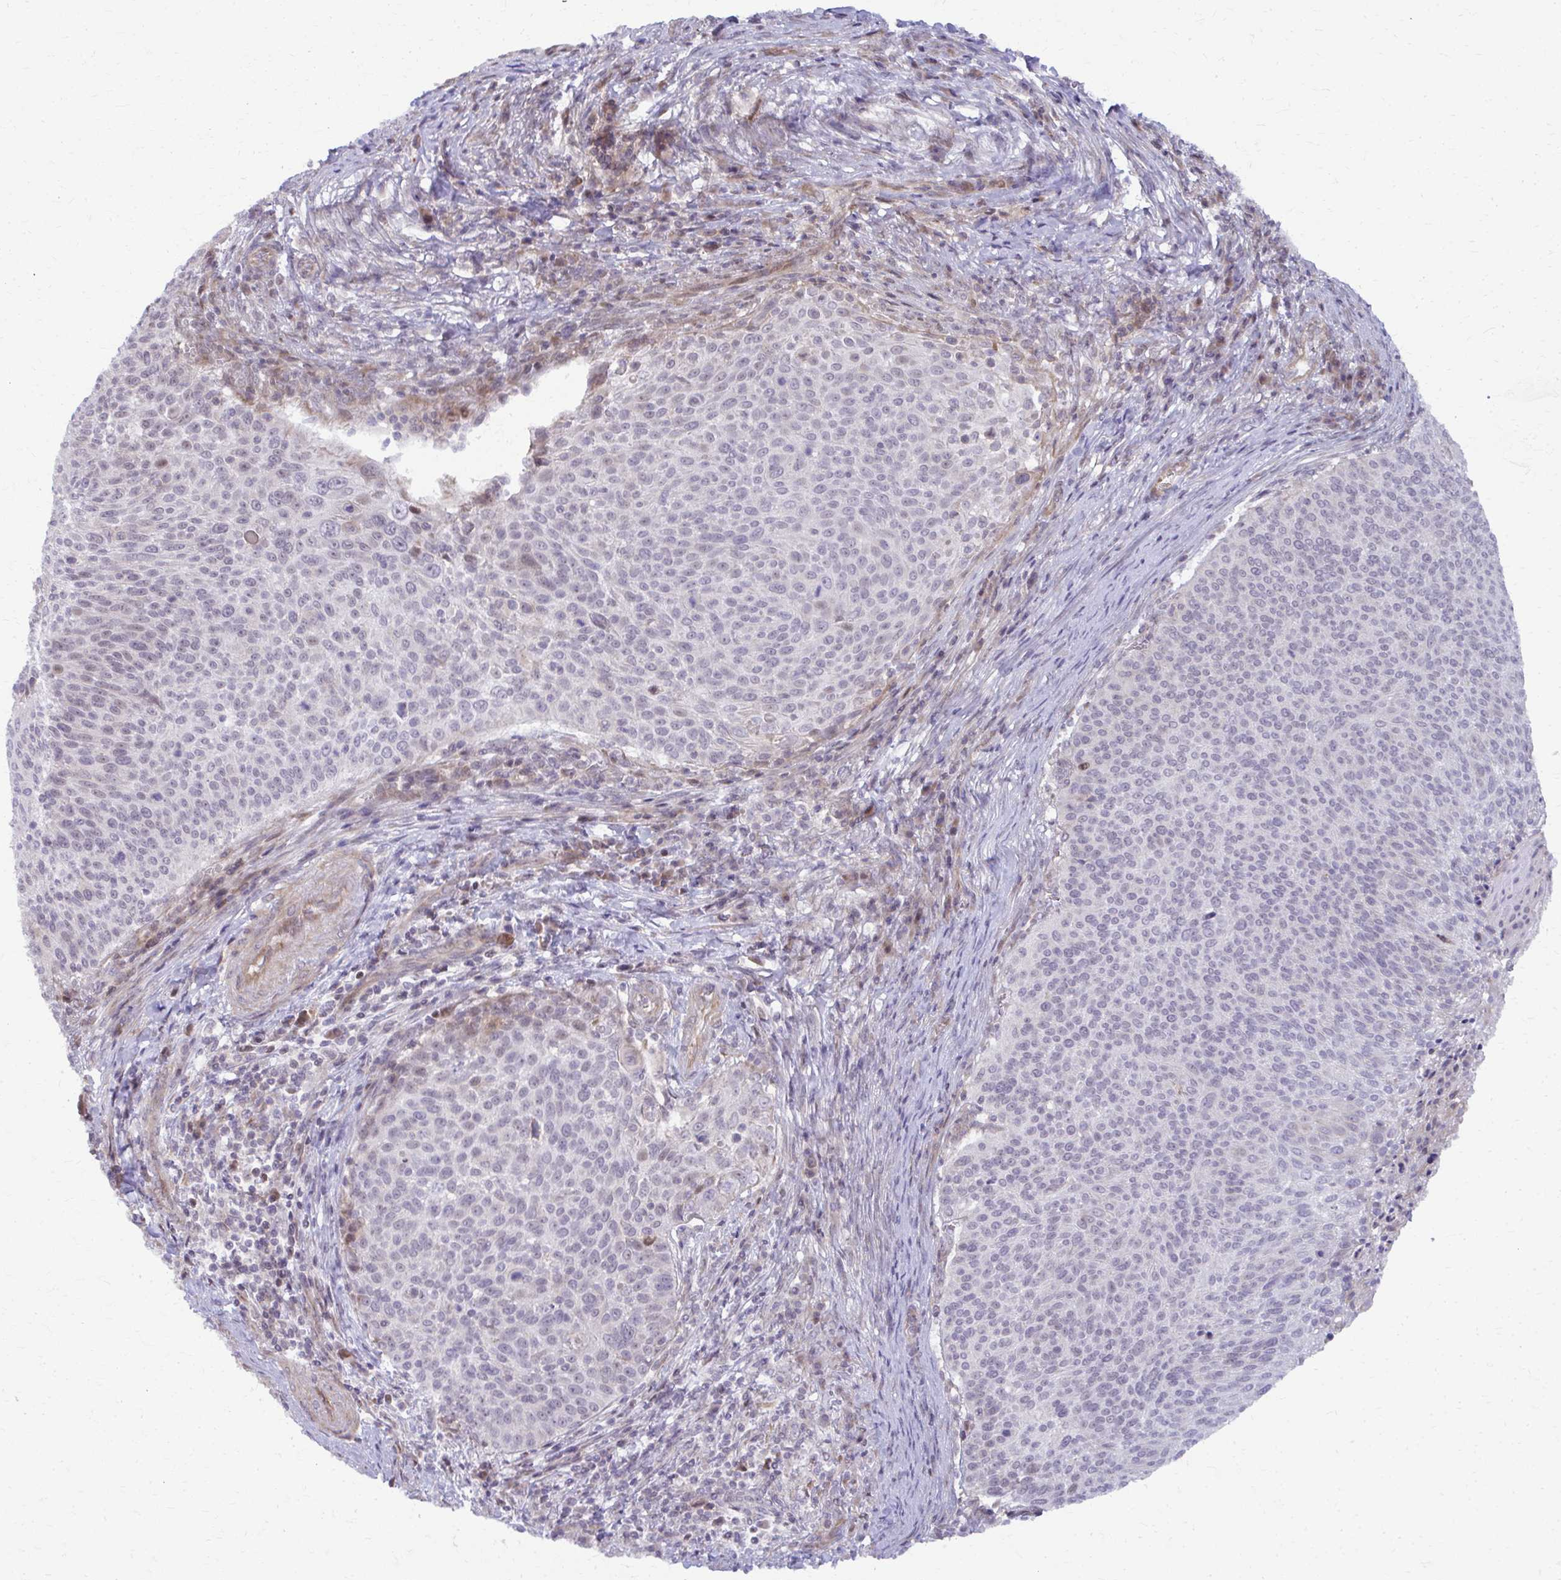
{"staining": {"intensity": "weak", "quantity": "<25%", "location": "nuclear"}, "tissue": "cervical cancer", "cell_type": "Tumor cells", "image_type": "cancer", "snomed": [{"axis": "morphology", "description": "Squamous cell carcinoma, NOS"}, {"axis": "topography", "description": "Cervix"}], "caption": "Tumor cells show no significant positivity in squamous cell carcinoma (cervical).", "gene": "MAF1", "patient": {"sex": "female", "age": 31}}